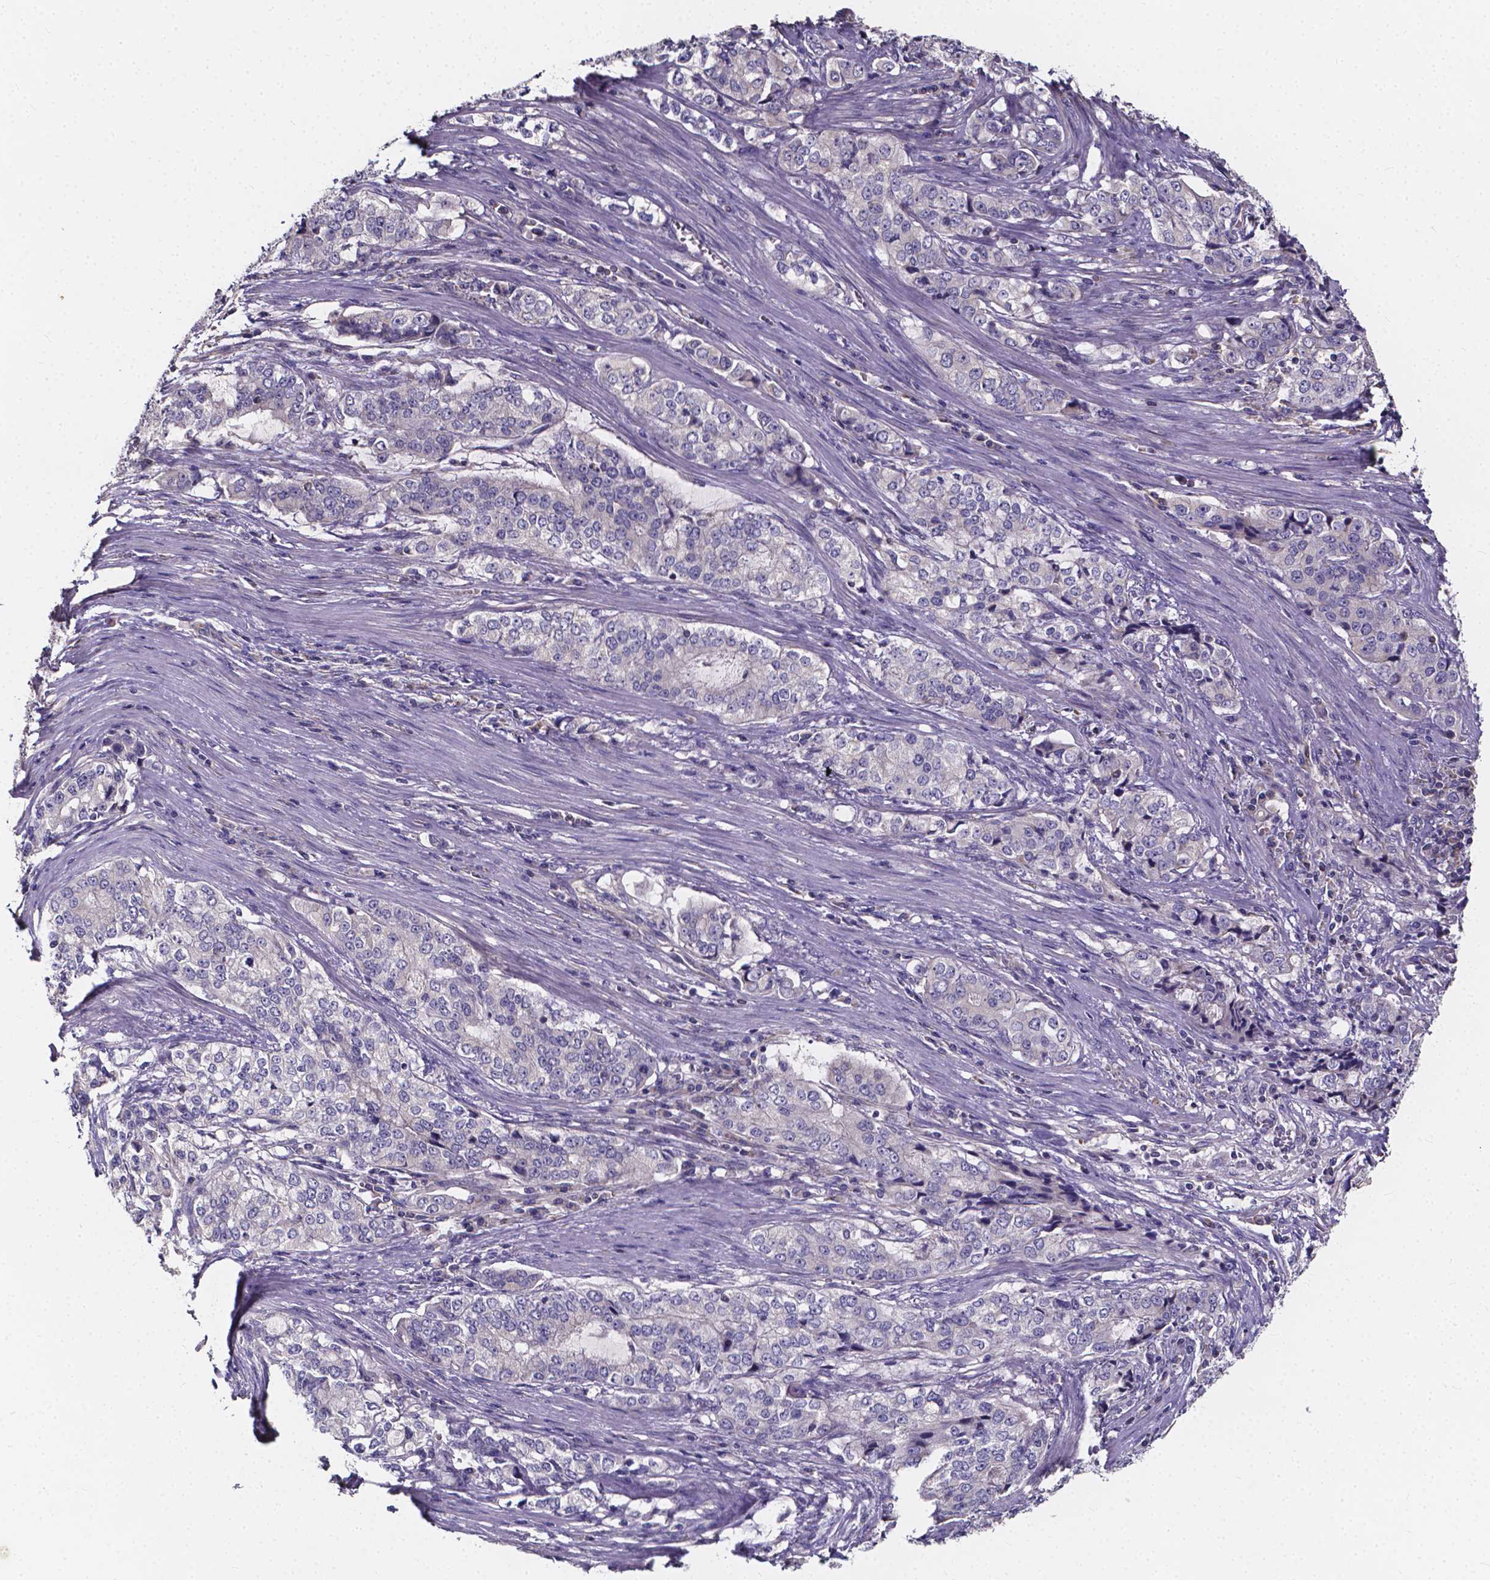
{"staining": {"intensity": "negative", "quantity": "none", "location": "none"}, "tissue": "stomach cancer", "cell_type": "Tumor cells", "image_type": "cancer", "snomed": [{"axis": "morphology", "description": "Adenocarcinoma, NOS"}, {"axis": "topography", "description": "Stomach, lower"}], "caption": "The IHC image has no significant staining in tumor cells of stomach cancer tissue.", "gene": "THEMIS", "patient": {"sex": "female", "age": 72}}